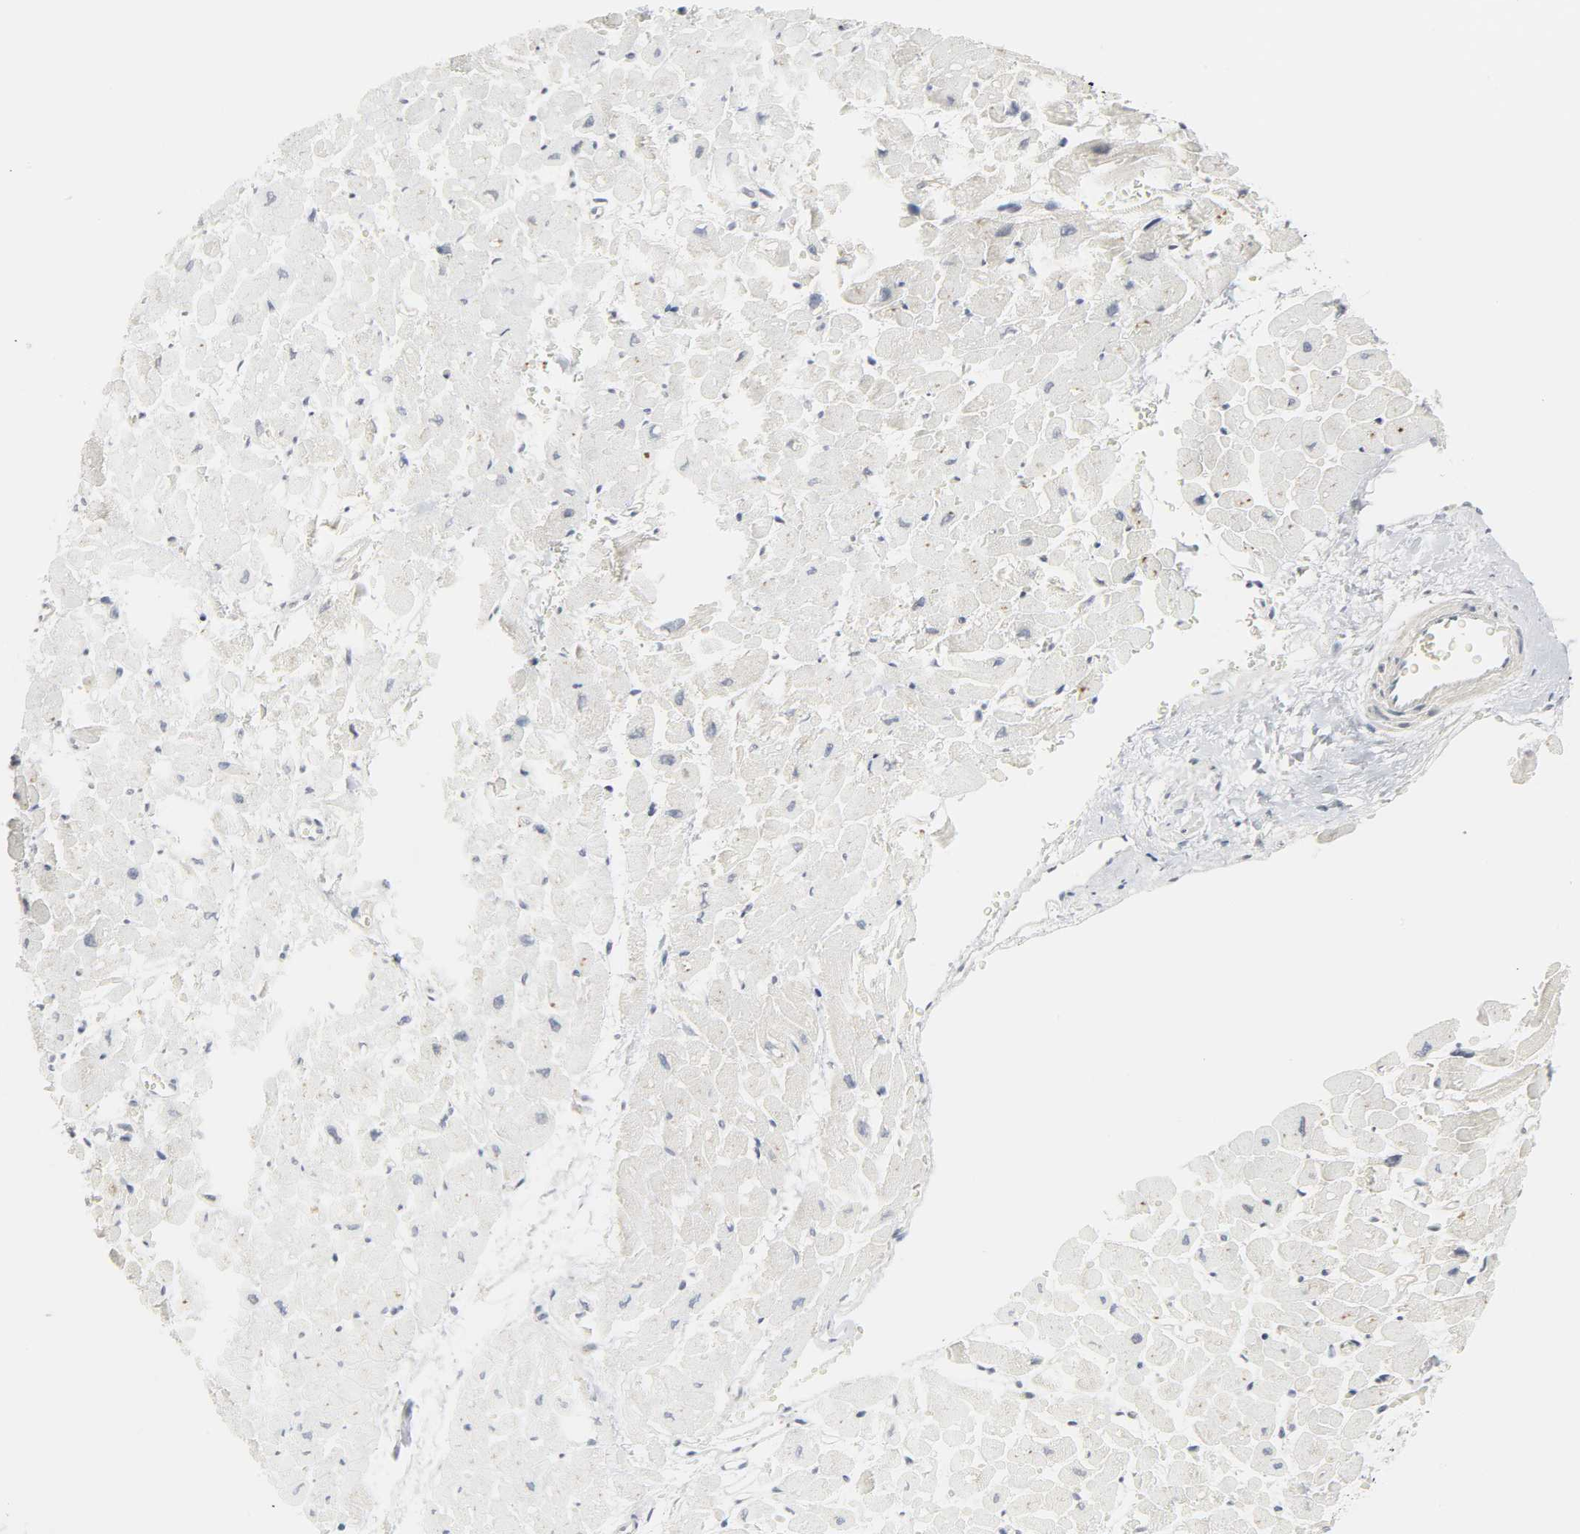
{"staining": {"intensity": "negative", "quantity": "none", "location": "none"}, "tissue": "heart muscle", "cell_type": "Cardiomyocytes", "image_type": "normal", "snomed": [{"axis": "morphology", "description": "Normal tissue, NOS"}, {"axis": "topography", "description": "Heart"}], "caption": "Heart muscle was stained to show a protein in brown. There is no significant staining in cardiomyocytes.", "gene": "CLIP1", "patient": {"sex": "male", "age": 45}}